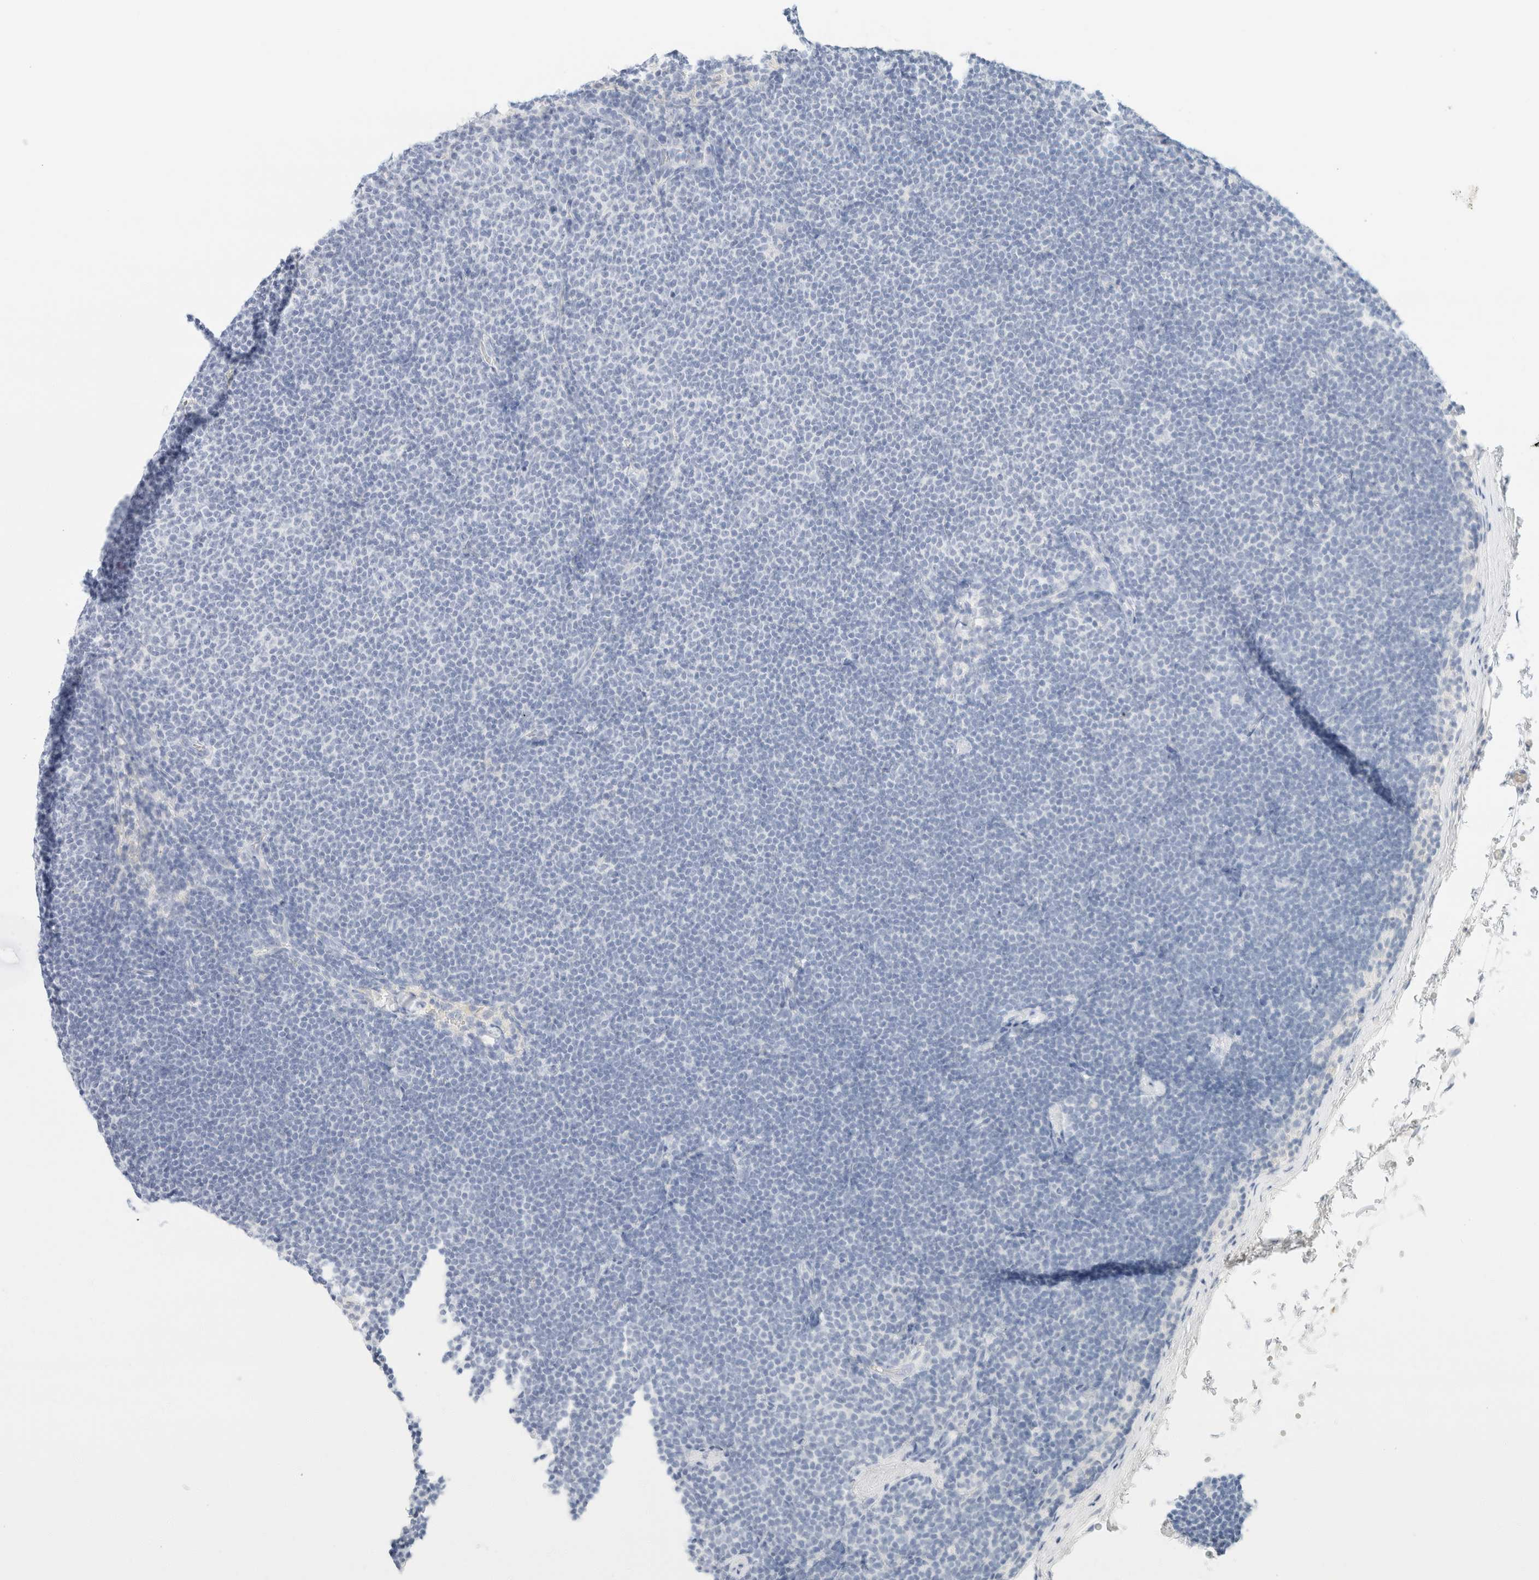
{"staining": {"intensity": "negative", "quantity": "none", "location": "none"}, "tissue": "lymphoma", "cell_type": "Tumor cells", "image_type": "cancer", "snomed": [{"axis": "morphology", "description": "Malignant lymphoma, non-Hodgkin's type, Low grade"}, {"axis": "topography", "description": "Lymph node"}], "caption": "Image shows no protein expression in tumor cells of lymphoma tissue.", "gene": "KRT20", "patient": {"sex": "female", "age": 53}}